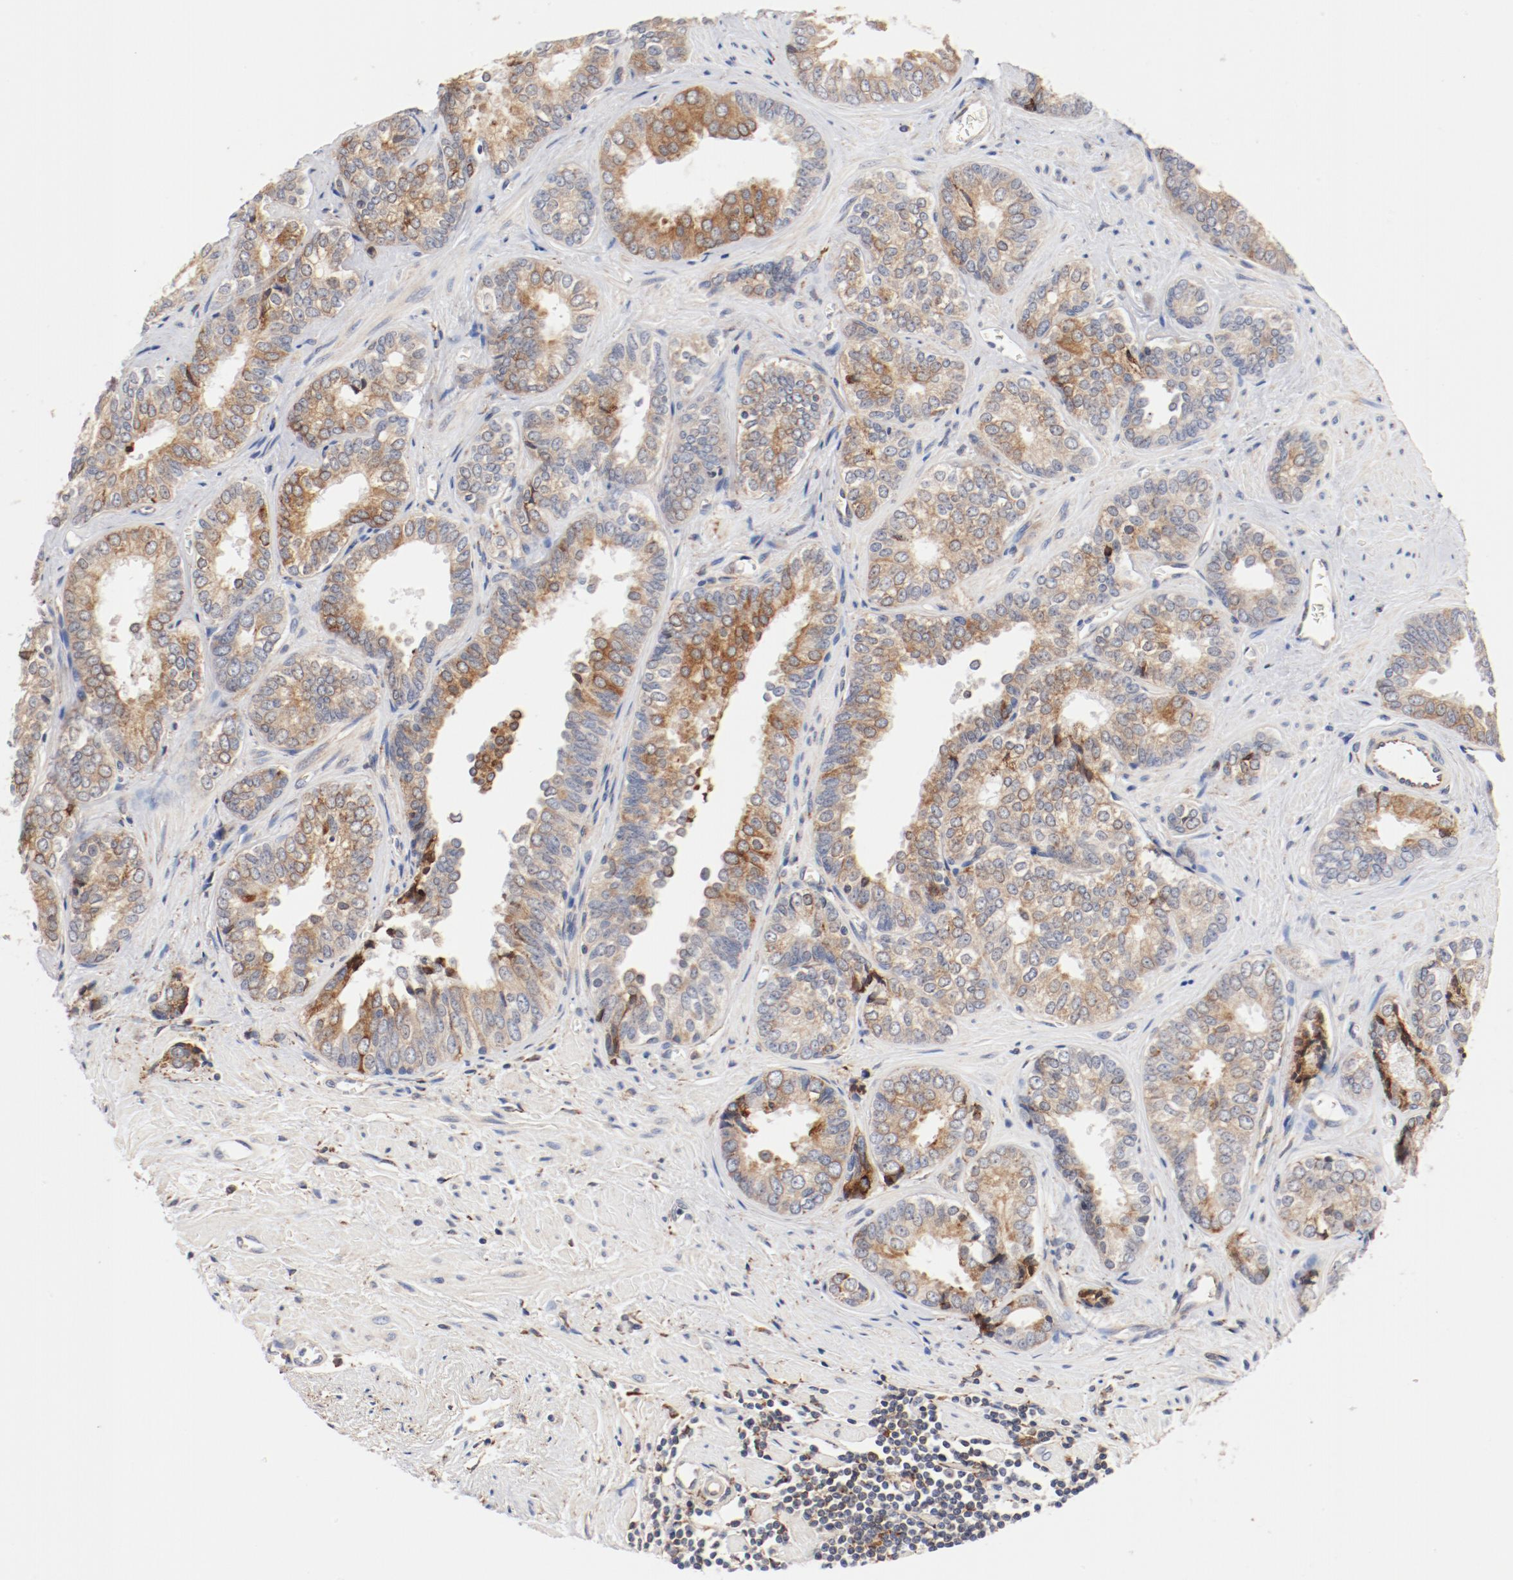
{"staining": {"intensity": "moderate", "quantity": ">75%", "location": "cytoplasmic/membranous"}, "tissue": "prostate cancer", "cell_type": "Tumor cells", "image_type": "cancer", "snomed": [{"axis": "morphology", "description": "Adenocarcinoma, High grade"}, {"axis": "topography", "description": "Prostate"}], "caption": "A histopathology image of prostate adenocarcinoma (high-grade) stained for a protein reveals moderate cytoplasmic/membranous brown staining in tumor cells. The staining was performed using DAB to visualize the protein expression in brown, while the nuclei were stained in blue with hematoxylin (Magnification: 20x).", "gene": "PDPK1", "patient": {"sex": "male", "age": 67}}